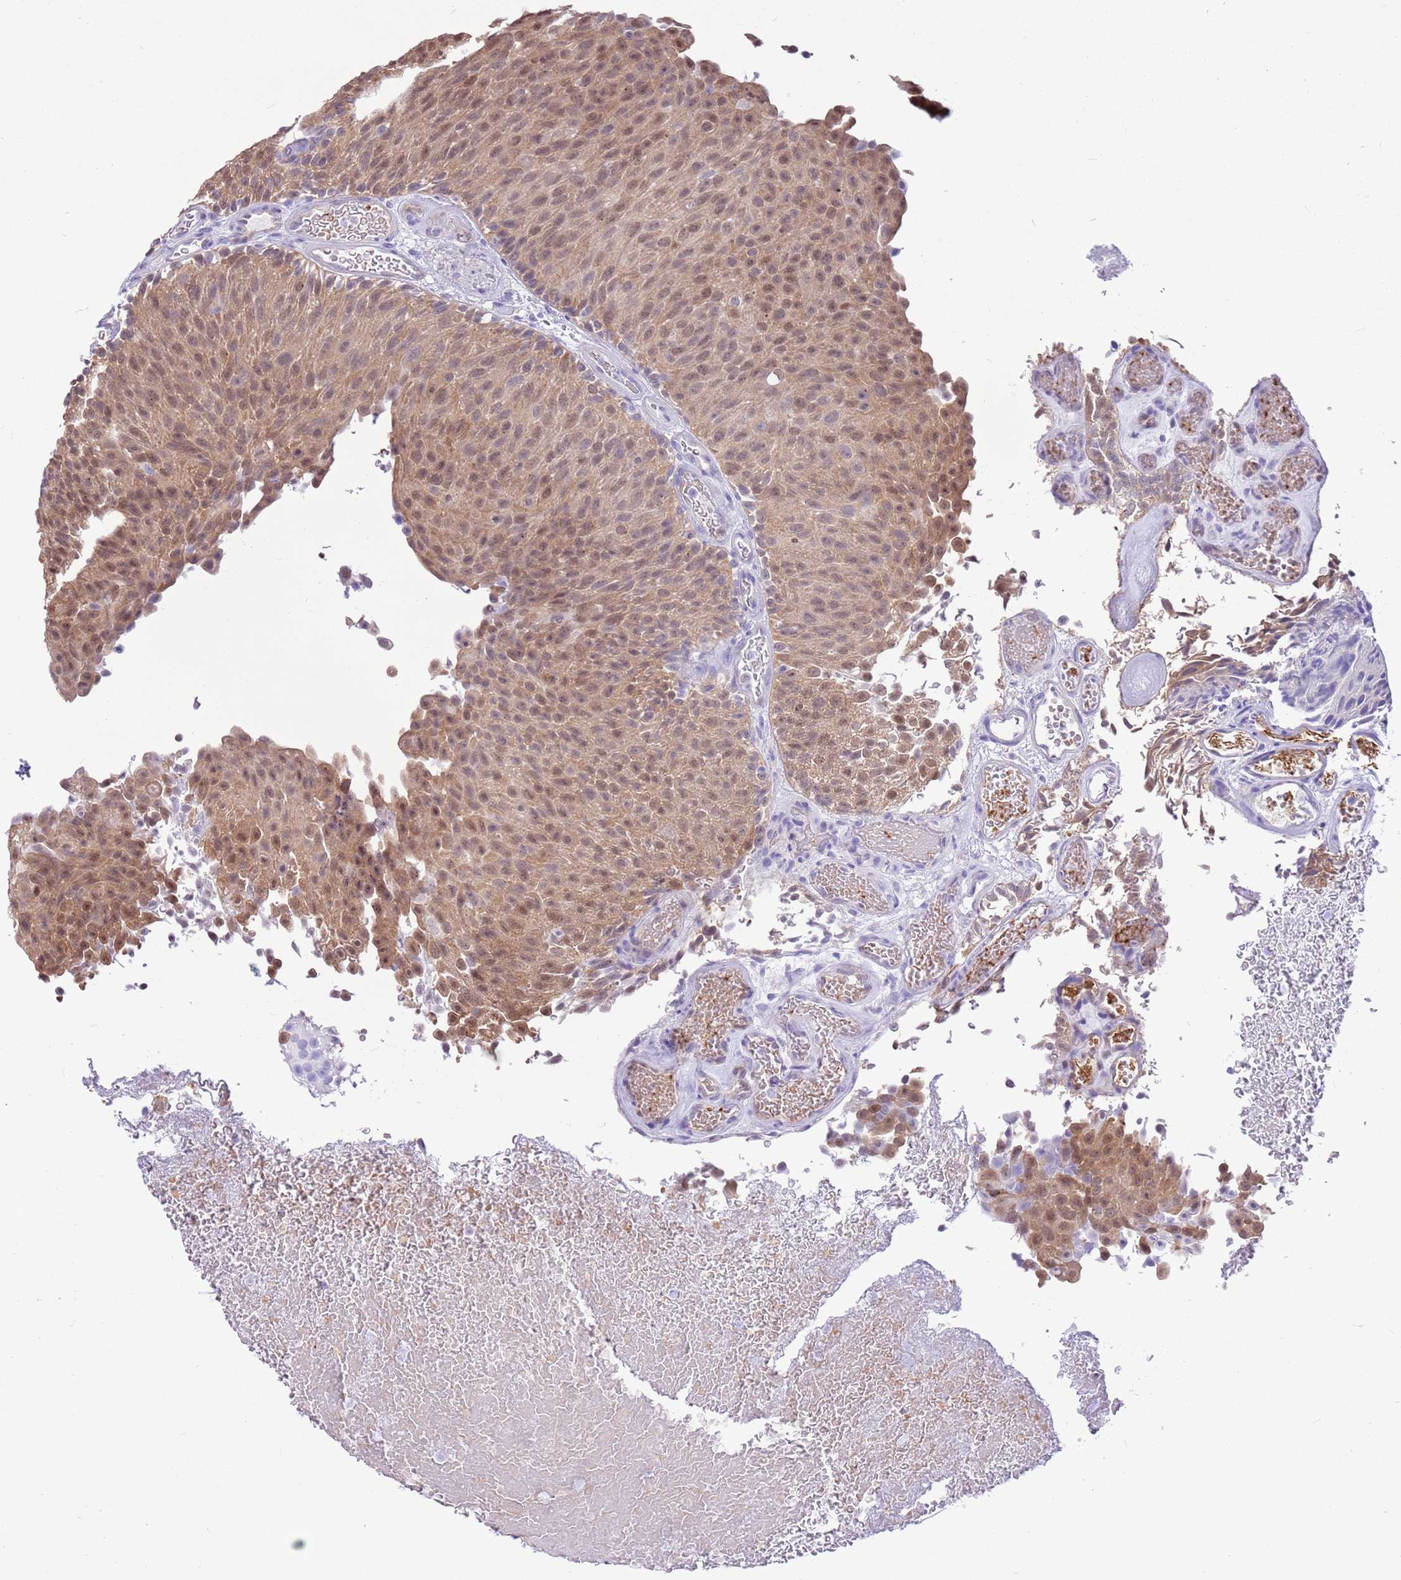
{"staining": {"intensity": "moderate", "quantity": ">75%", "location": "cytoplasmic/membranous,nuclear"}, "tissue": "urothelial cancer", "cell_type": "Tumor cells", "image_type": "cancer", "snomed": [{"axis": "morphology", "description": "Urothelial carcinoma, Low grade"}, {"axis": "topography", "description": "Urinary bladder"}], "caption": "Low-grade urothelial carcinoma tissue shows moderate cytoplasmic/membranous and nuclear staining in approximately >75% of tumor cells", "gene": "DDI2", "patient": {"sex": "male", "age": 78}}